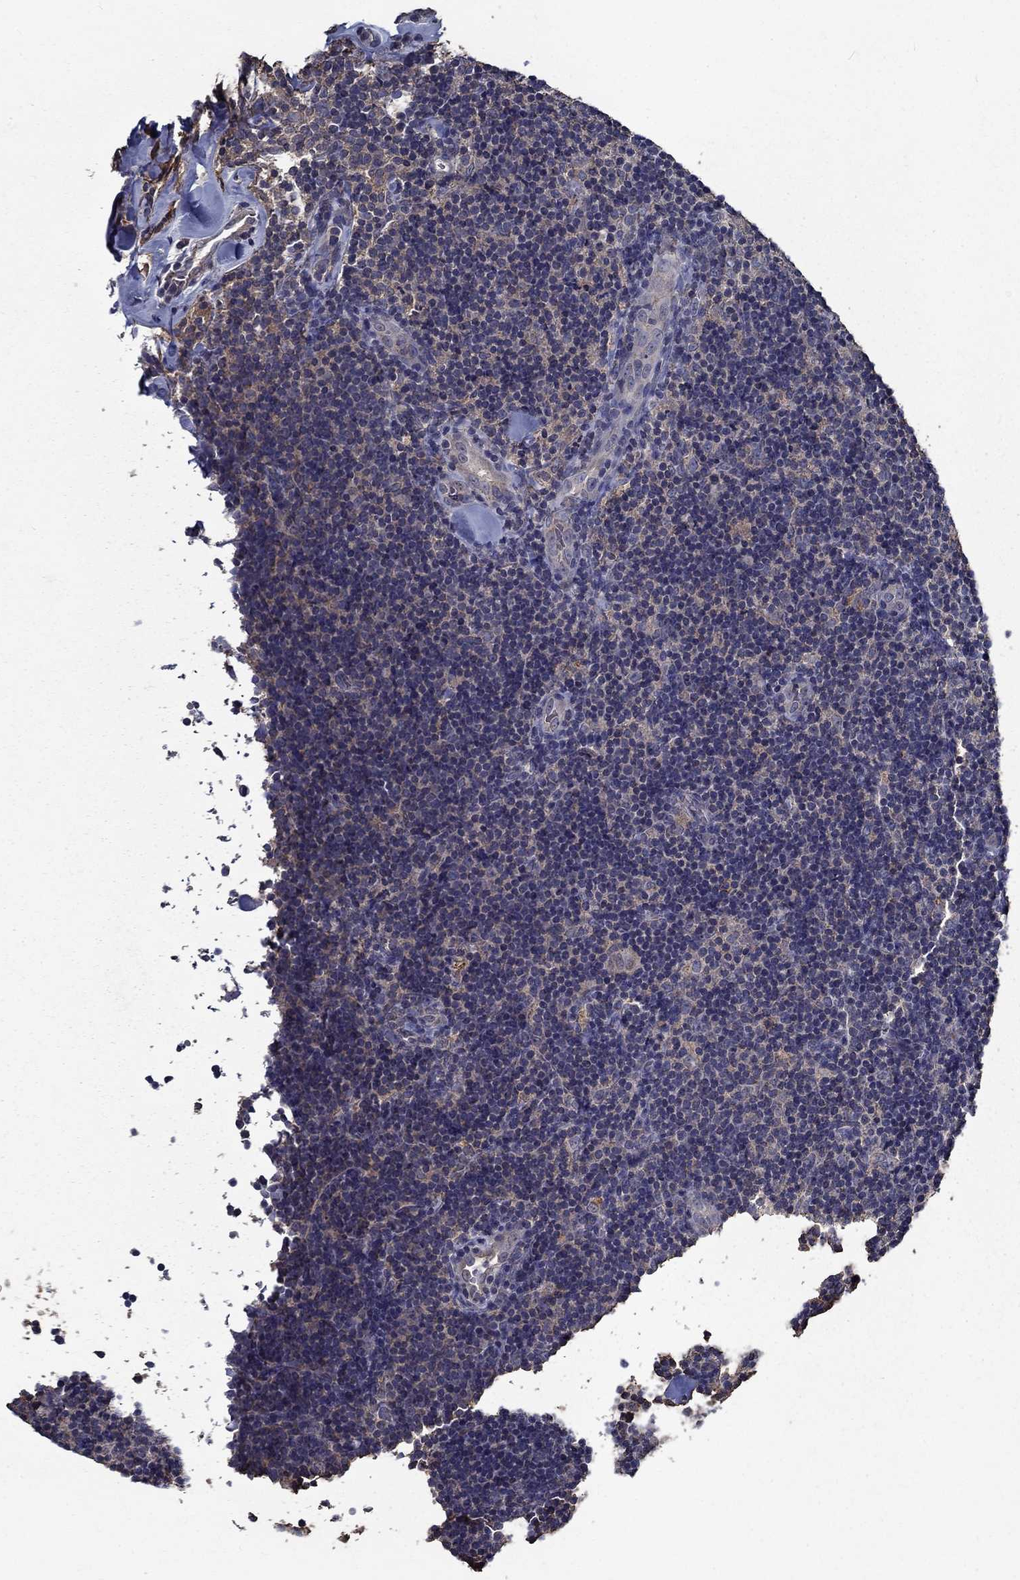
{"staining": {"intensity": "negative", "quantity": "none", "location": "none"}, "tissue": "lymphoma", "cell_type": "Tumor cells", "image_type": "cancer", "snomed": [{"axis": "morphology", "description": "Malignant lymphoma, non-Hodgkin's type, Low grade"}, {"axis": "topography", "description": "Lymph node"}], "caption": "Protein analysis of malignant lymphoma, non-Hodgkin's type (low-grade) shows no significant staining in tumor cells. (Stains: DAB immunohistochemistry with hematoxylin counter stain, Microscopy: brightfield microscopy at high magnification).", "gene": "SLC44A1", "patient": {"sex": "female", "age": 56}}